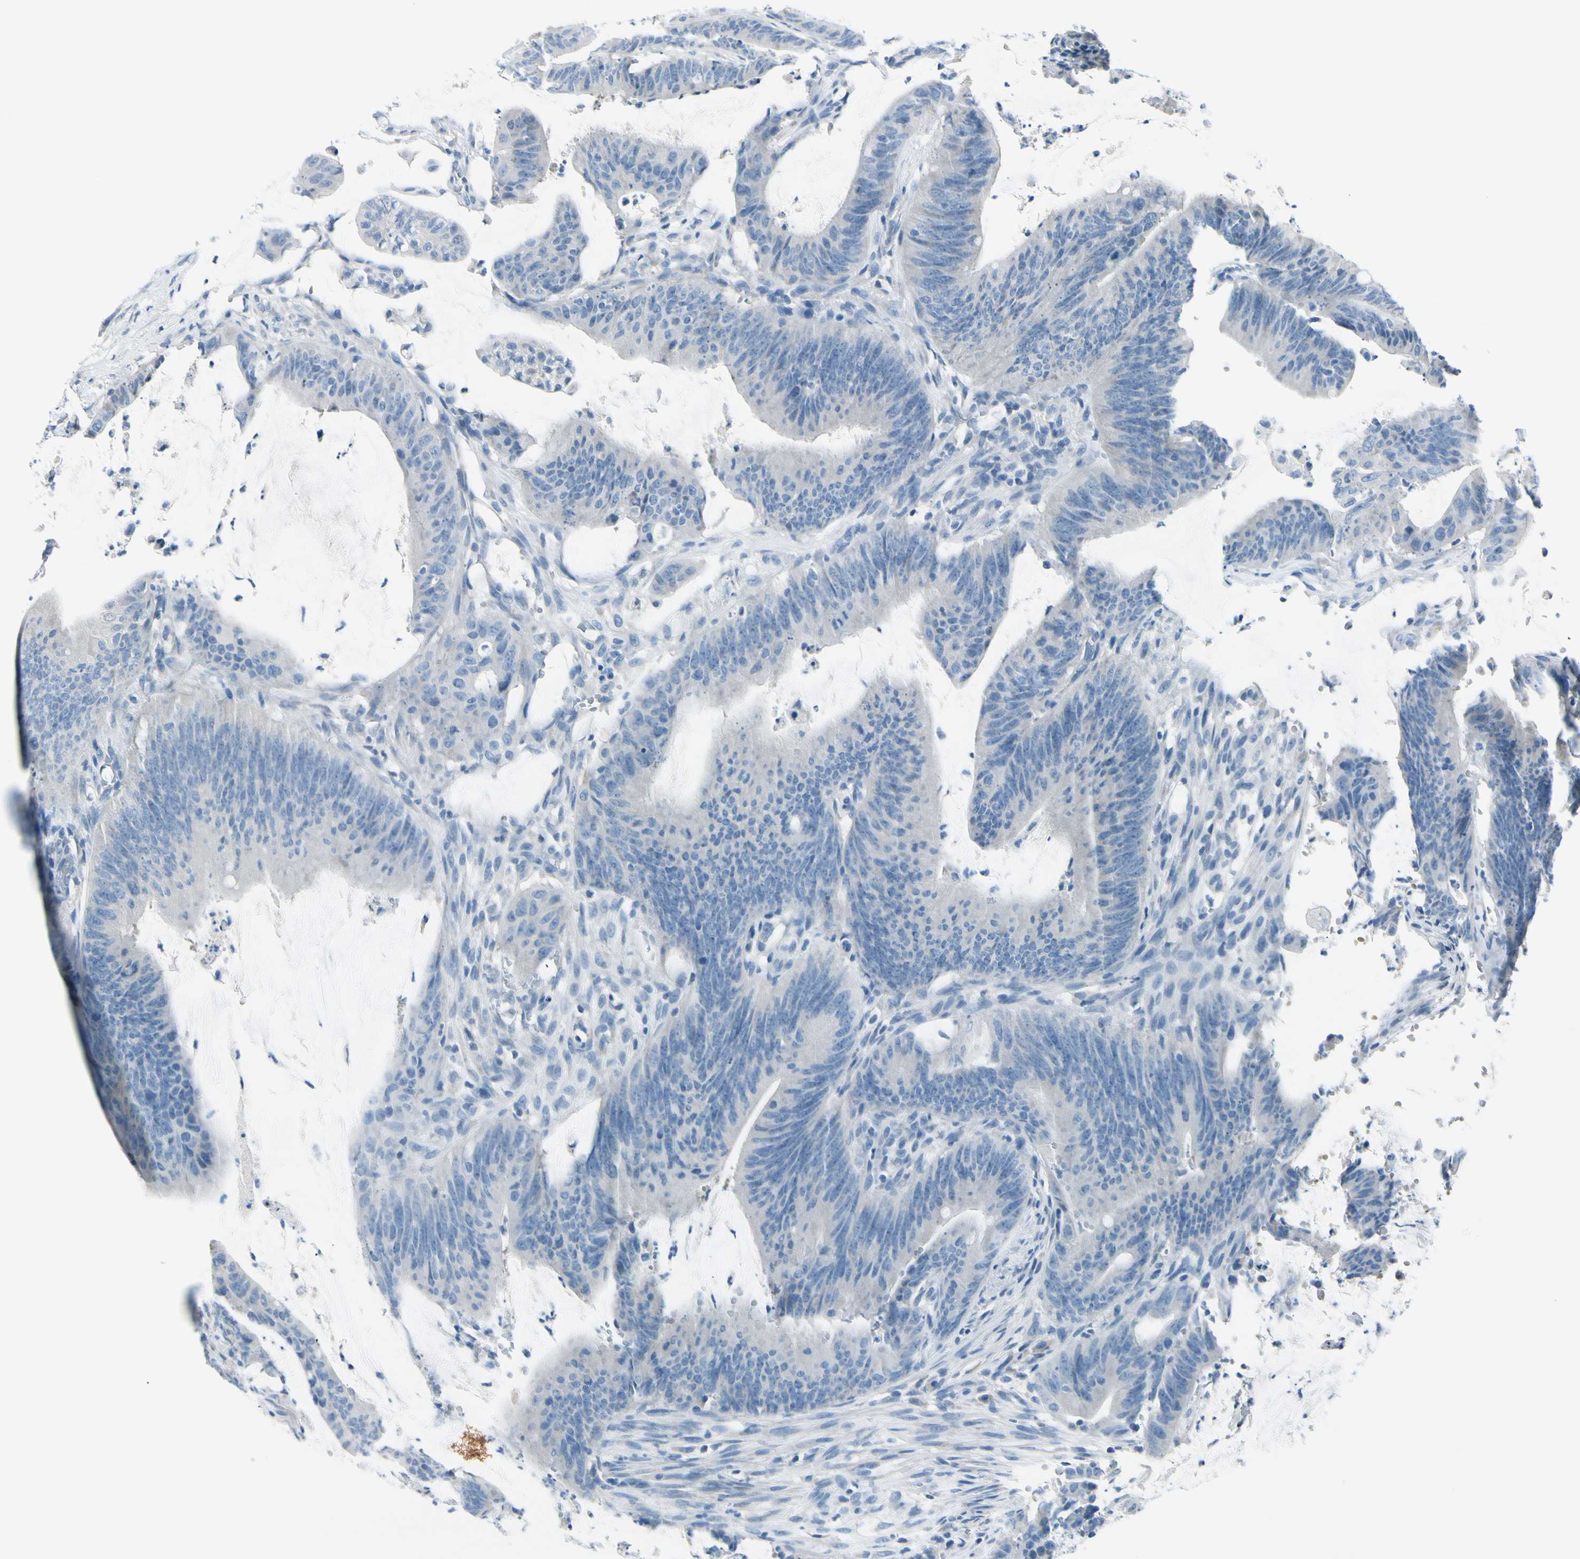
{"staining": {"intensity": "negative", "quantity": "none", "location": "none"}, "tissue": "colorectal cancer", "cell_type": "Tumor cells", "image_type": "cancer", "snomed": [{"axis": "morphology", "description": "Adenocarcinoma, NOS"}, {"axis": "topography", "description": "Rectum"}], "caption": "Adenocarcinoma (colorectal) was stained to show a protein in brown. There is no significant positivity in tumor cells.", "gene": "PEBP1", "patient": {"sex": "female", "age": 66}}